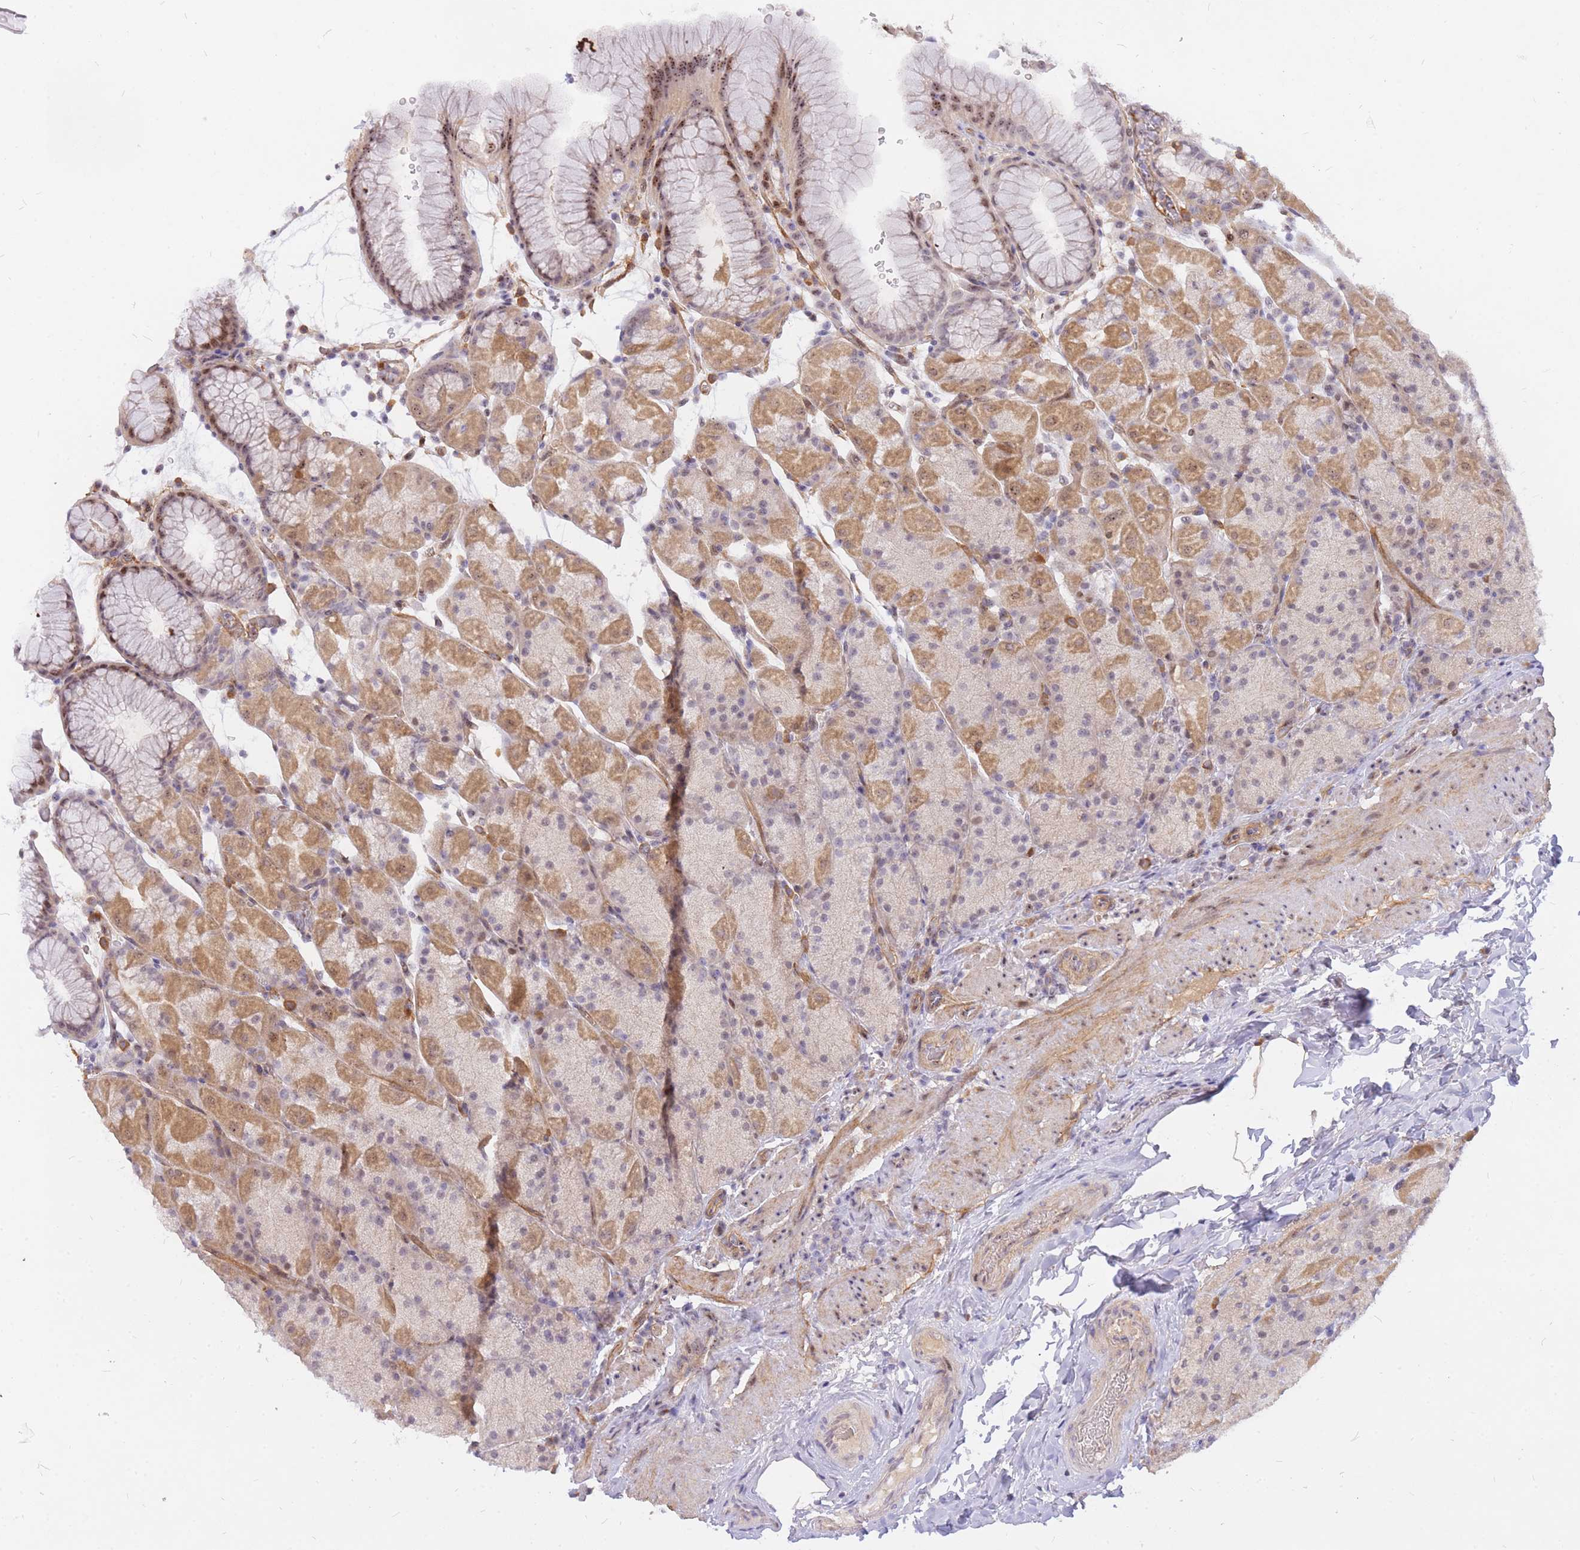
{"staining": {"intensity": "moderate", "quantity": ">75%", "location": "cytoplasmic/membranous,nuclear"}, "tissue": "stomach", "cell_type": "Glandular cells", "image_type": "normal", "snomed": [{"axis": "morphology", "description": "Normal tissue, NOS"}, {"axis": "topography", "description": "Stomach, upper"}, {"axis": "topography", "description": "Stomach, lower"}], "caption": "Protein staining of benign stomach exhibits moderate cytoplasmic/membranous,nuclear expression in approximately >75% of glandular cells.", "gene": "TLE2", "patient": {"sex": "male", "age": 67}}